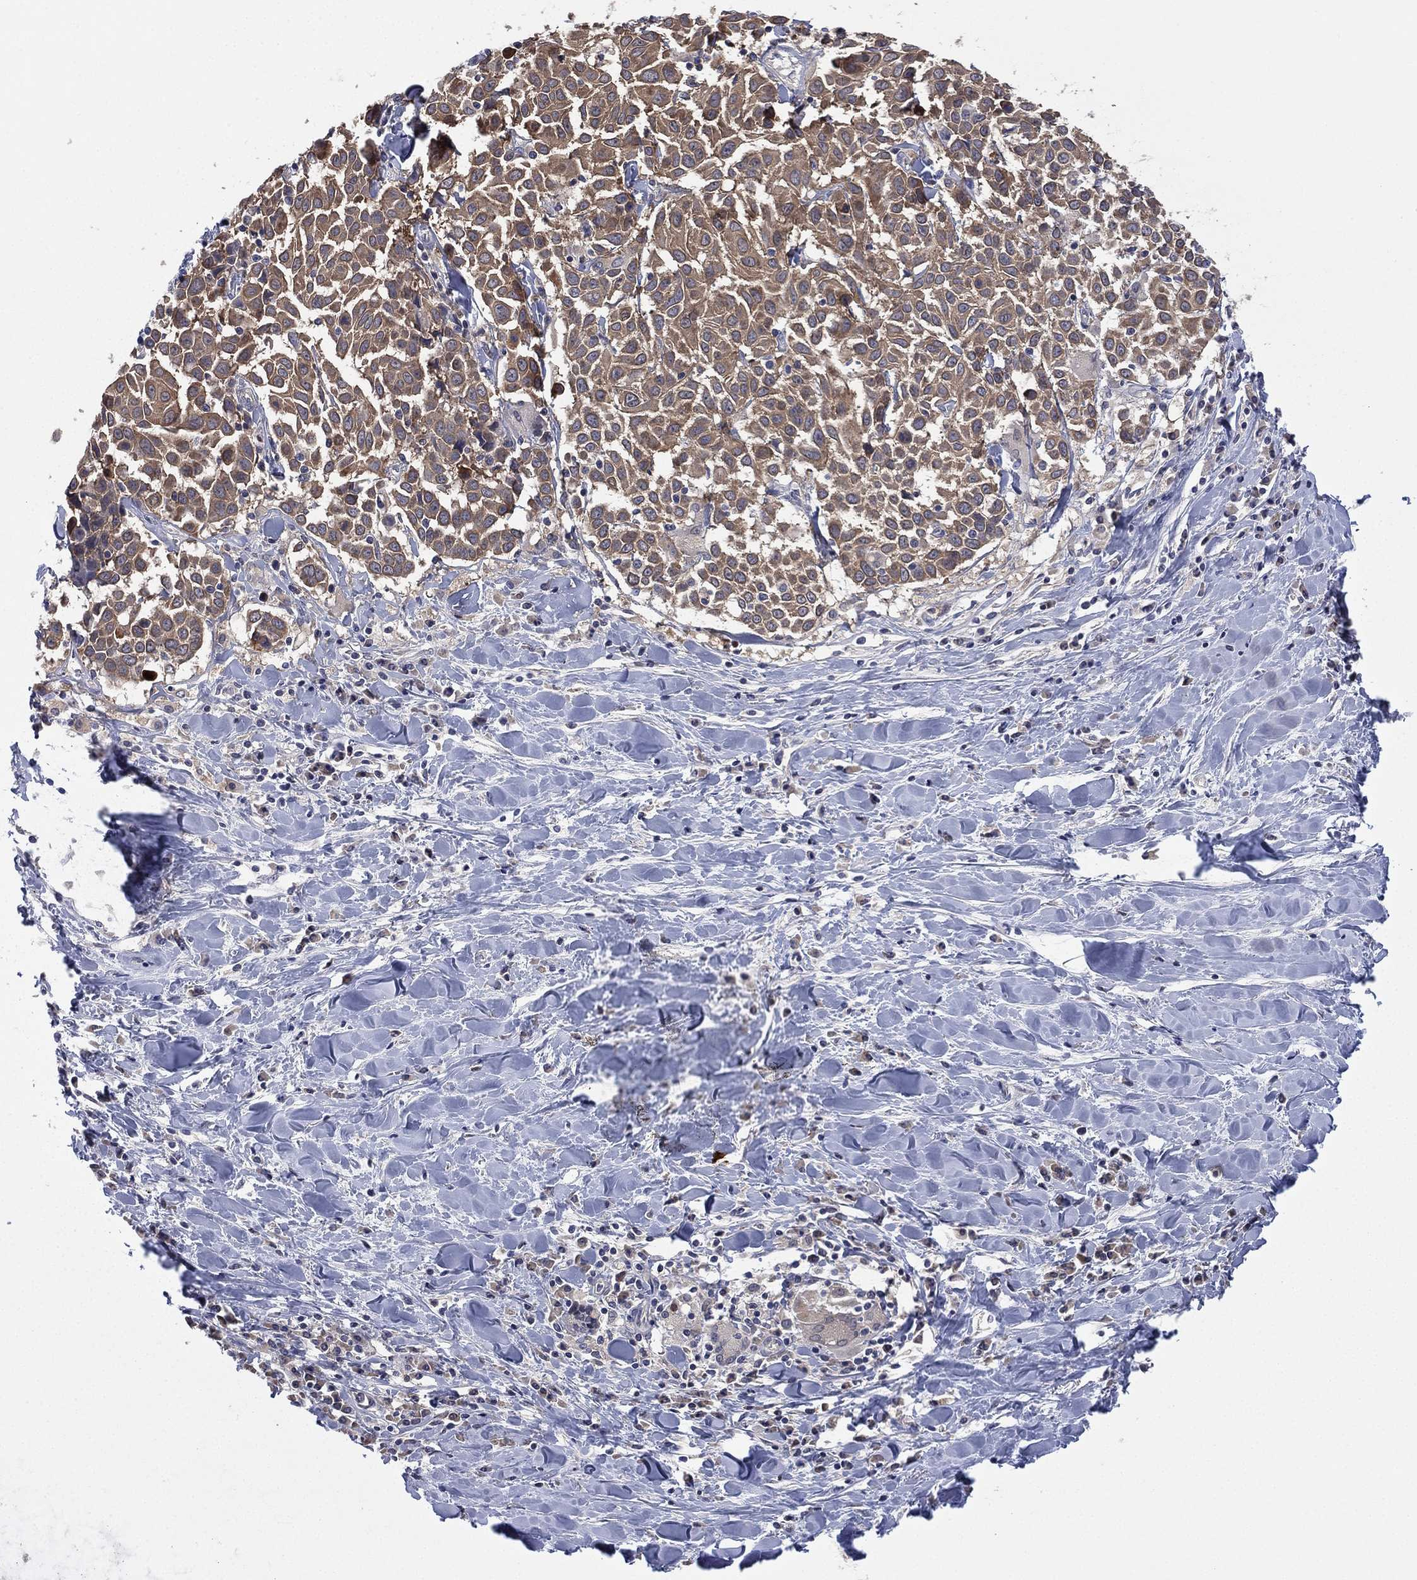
{"staining": {"intensity": "moderate", "quantity": "25%-75%", "location": "cytoplasmic/membranous"}, "tissue": "lung cancer", "cell_type": "Tumor cells", "image_type": "cancer", "snomed": [{"axis": "morphology", "description": "Squamous cell carcinoma, NOS"}, {"axis": "topography", "description": "Lung"}], "caption": "An image of human lung squamous cell carcinoma stained for a protein demonstrates moderate cytoplasmic/membranous brown staining in tumor cells. The staining is performed using DAB brown chromogen to label protein expression. The nuclei are counter-stained blue using hematoxylin.", "gene": "MPP7", "patient": {"sex": "male", "age": 57}}